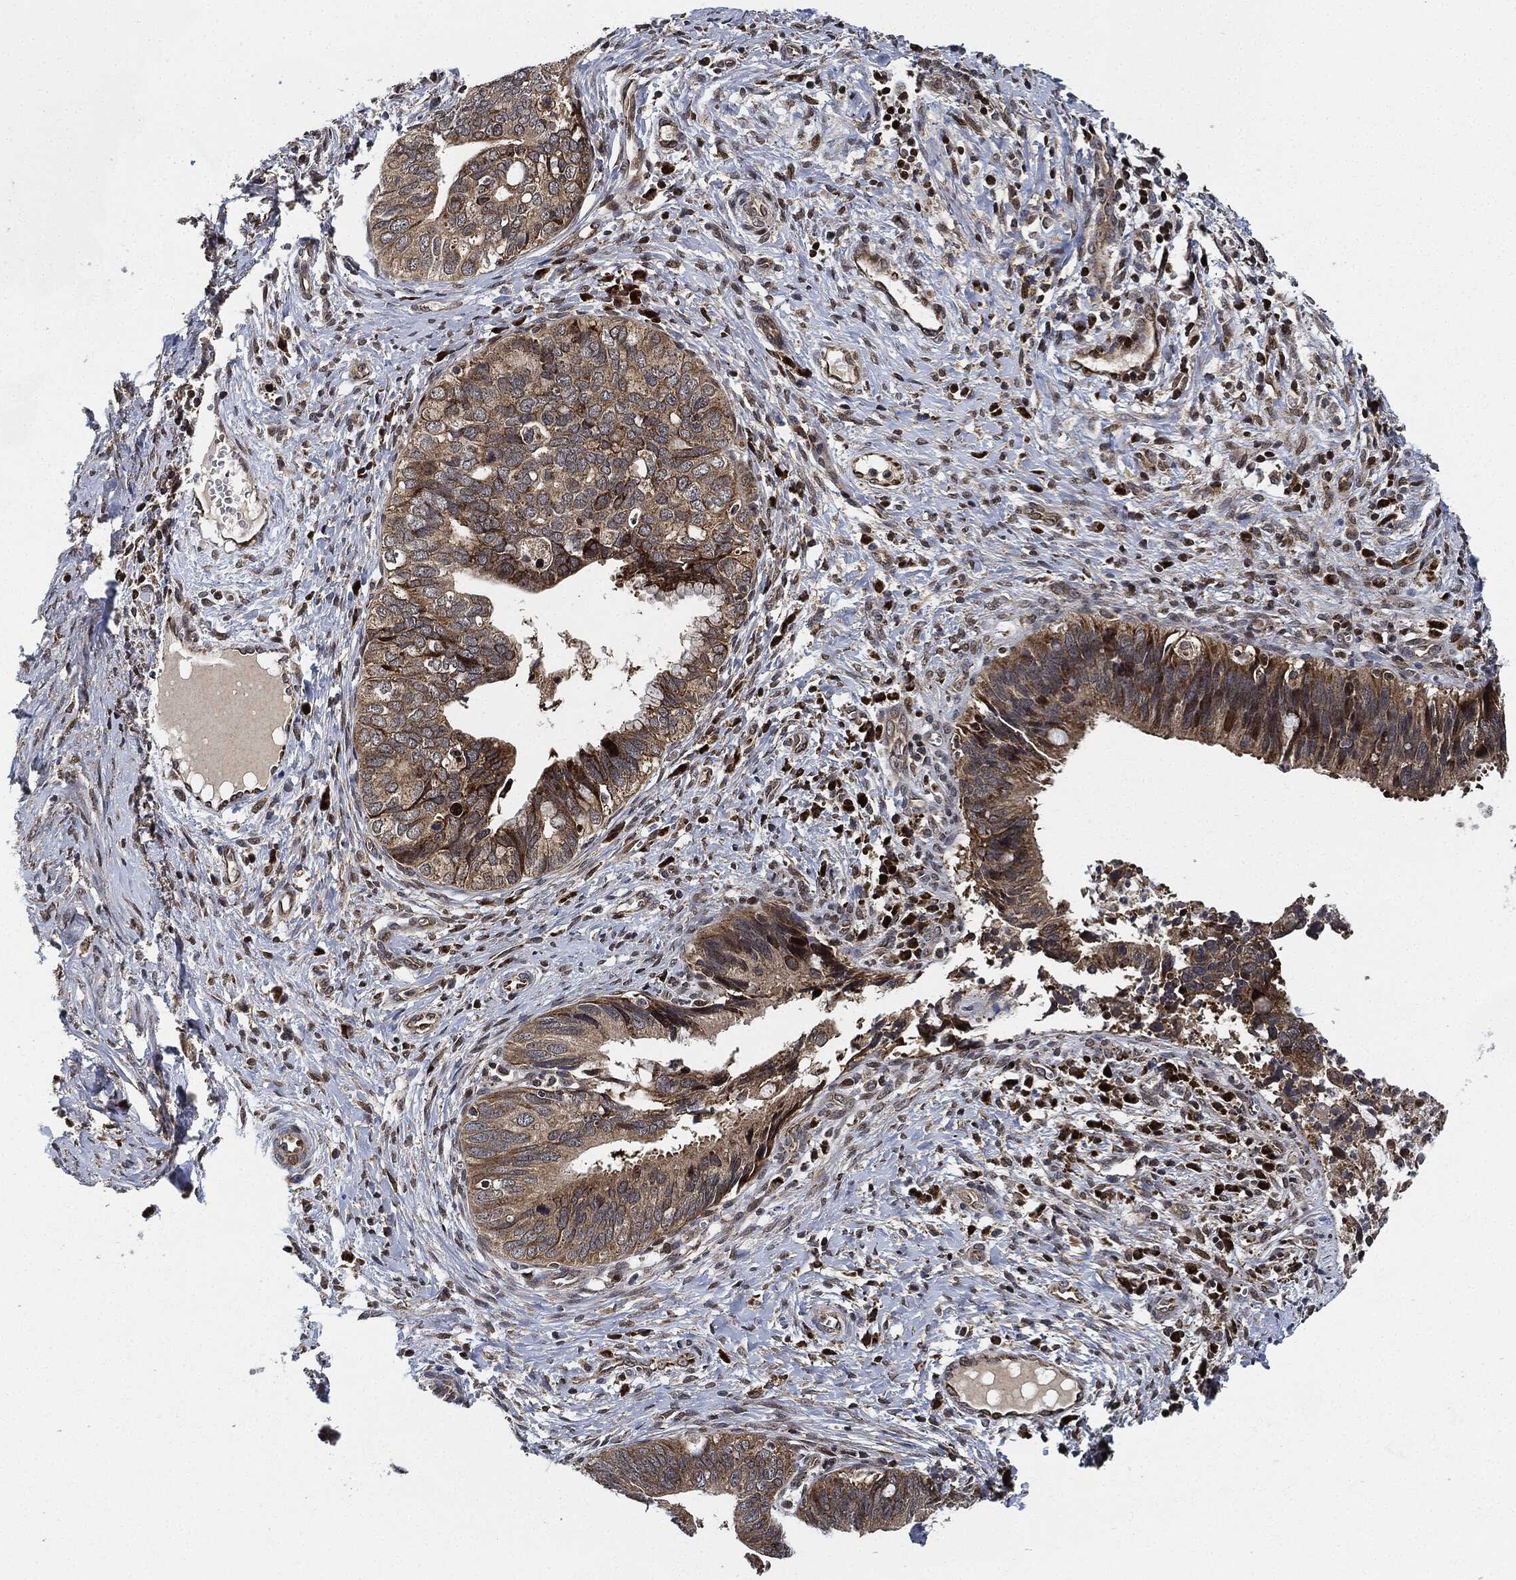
{"staining": {"intensity": "weak", "quantity": "25%-75%", "location": "cytoplasmic/membranous"}, "tissue": "cervical cancer", "cell_type": "Tumor cells", "image_type": "cancer", "snomed": [{"axis": "morphology", "description": "Adenocarcinoma, NOS"}, {"axis": "topography", "description": "Cervix"}], "caption": "Tumor cells reveal low levels of weak cytoplasmic/membranous expression in approximately 25%-75% of cells in human cervical cancer.", "gene": "RNASEL", "patient": {"sex": "female", "age": 42}}